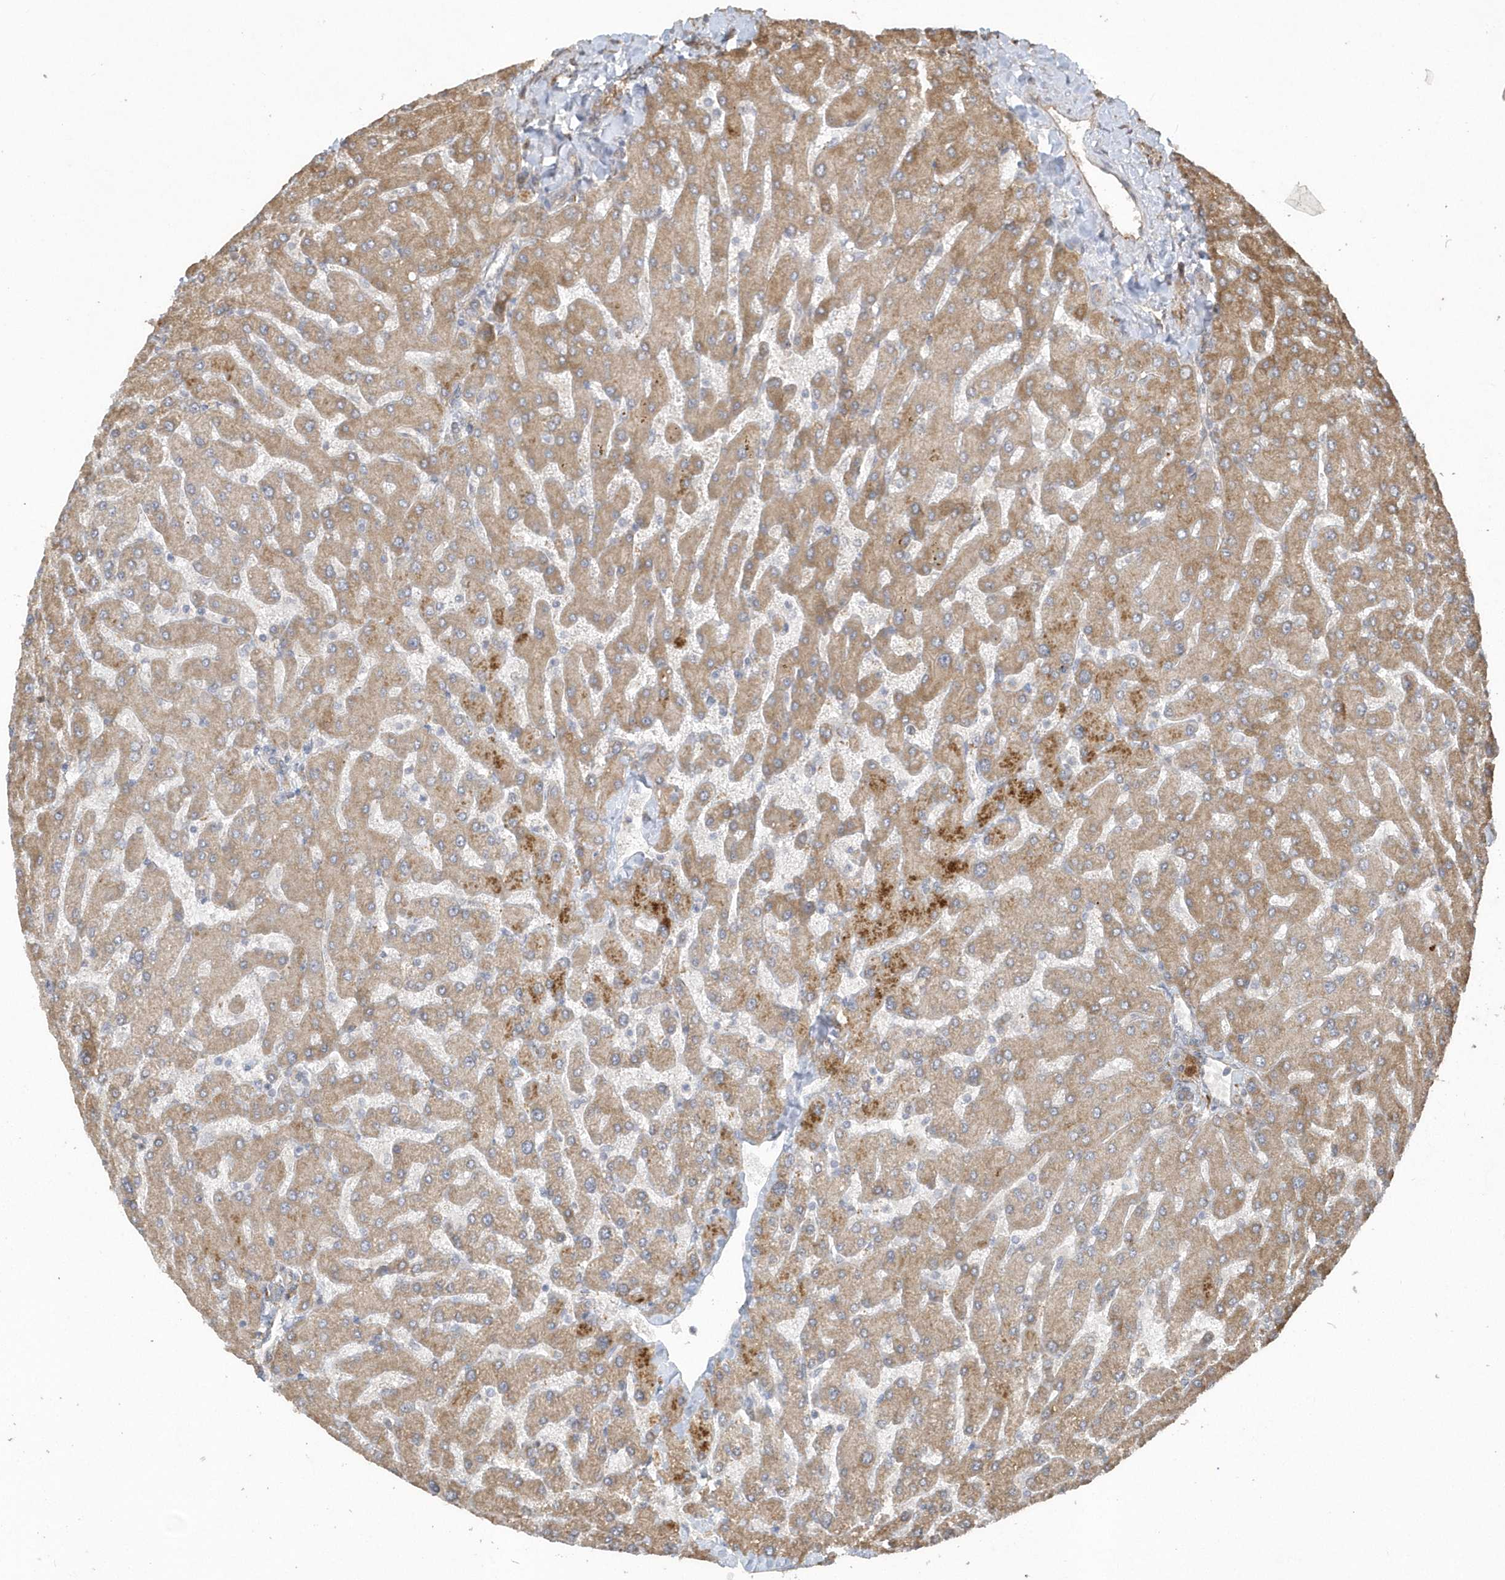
{"staining": {"intensity": "weak", "quantity": ">75%", "location": "cytoplasmic/membranous"}, "tissue": "liver", "cell_type": "Cholangiocytes", "image_type": "normal", "snomed": [{"axis": "morphology", "description": "Normal tissue, NOS"}, {"axis": "topography", "description": "Liver"}], "caption": "IHC image of unremarkable liver stained for a protein (brown), which reveals low levels of weak cytoplasmic/membranous expression in approximately >75% of cholangiocytes.", "gene": "HERPUD1", "patient": {"sex": "male", "age": 55}}